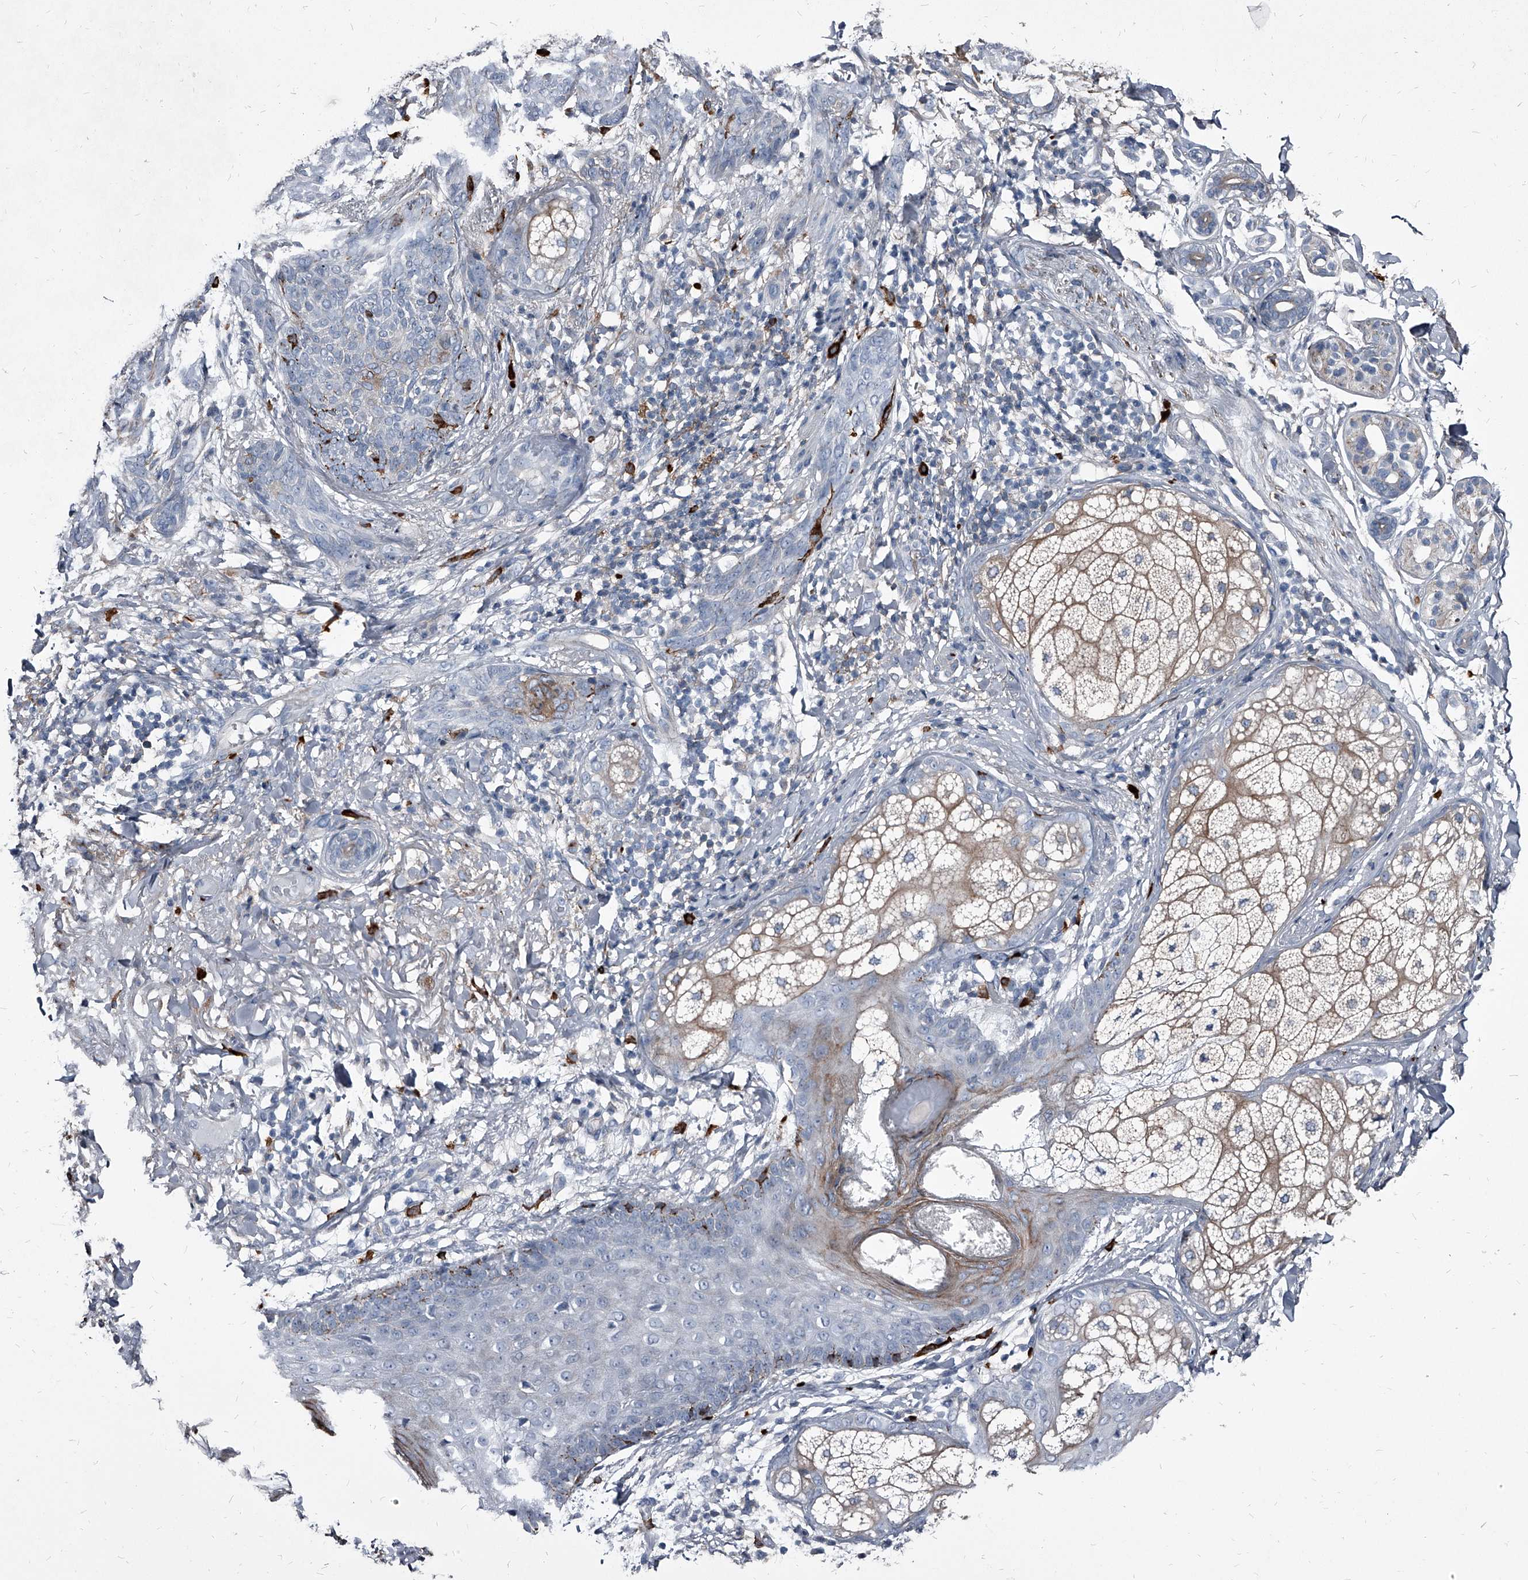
{"staining": {"intensity": "negative", "quantity": "none", "location": "none"}, "tissue": "skin cancer", "cell_type": "Tumor cells", "image_type": "cancer", "snomed": [{"axis": "morphology", "description": "Basal cell carcinoma"}, {"axis": "topography", "description": "Skin"}], "caption": "This image is of skin cancer stained with immunohistochemistry to label a protein in brown with the nuclei are counter-stained blue. There is no staining in tumor cells.", "gene": "PGLYRP3", "patient": {"sex": "male", "age": 85}}